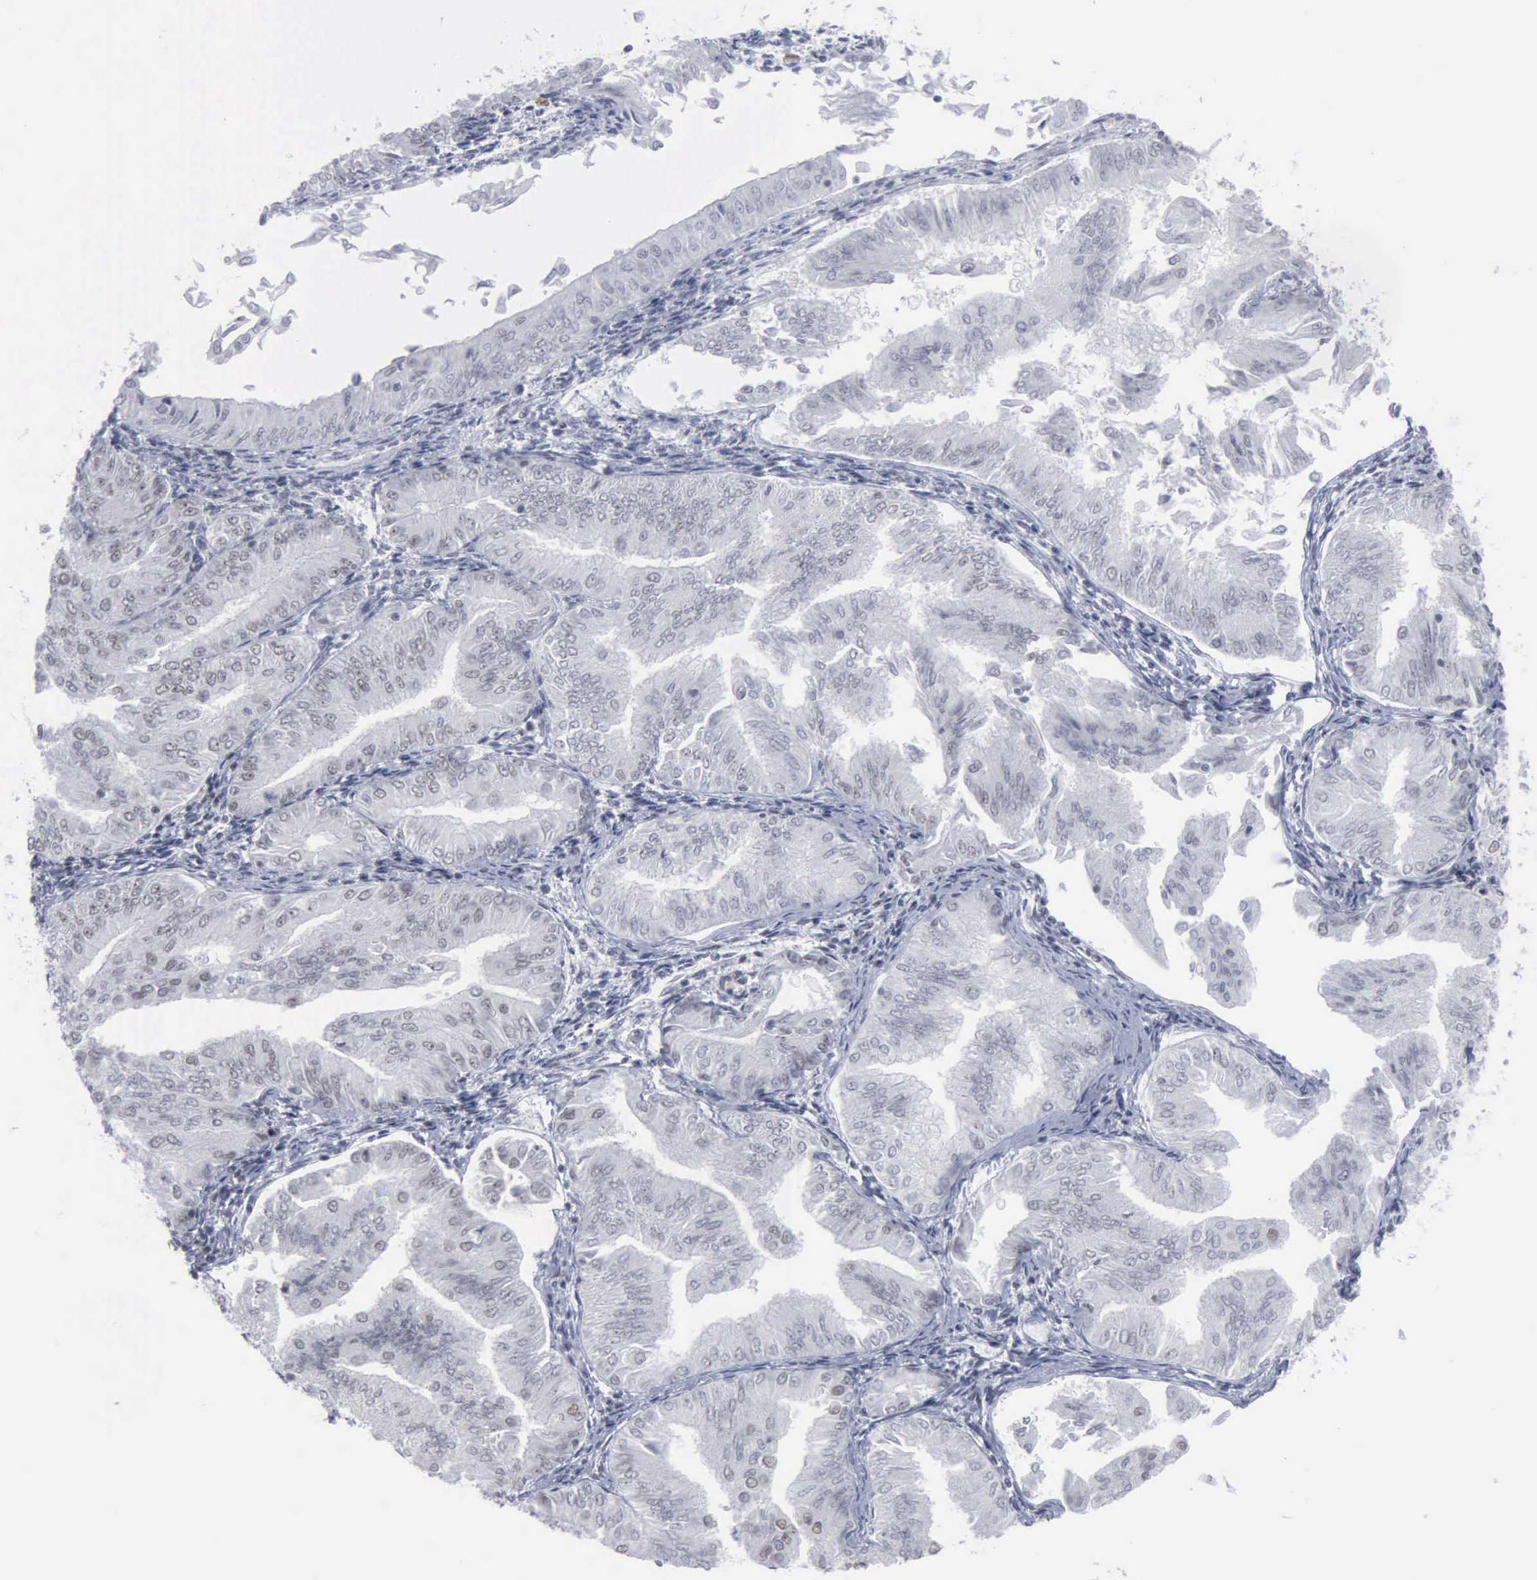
{"staining": {"intensity": "negative", "quantity": "none", "location": "none"}, "tissue": "endometrial cancer", "cell_type": "Tumor cells", "image_type": "cancer", "snomed": [{"axis": "morphology", "description": "Adenocarcinoma, NOS"}, {"axis": "topography", "description": "Endometrium"}], "caption": "The immunohistochemistry micrograph has no significant expression in tumor cells of adenocarcinoma (endometrial) tissue.", "gene": "XPA", "patient": {"sex": "female", "age": 53}}